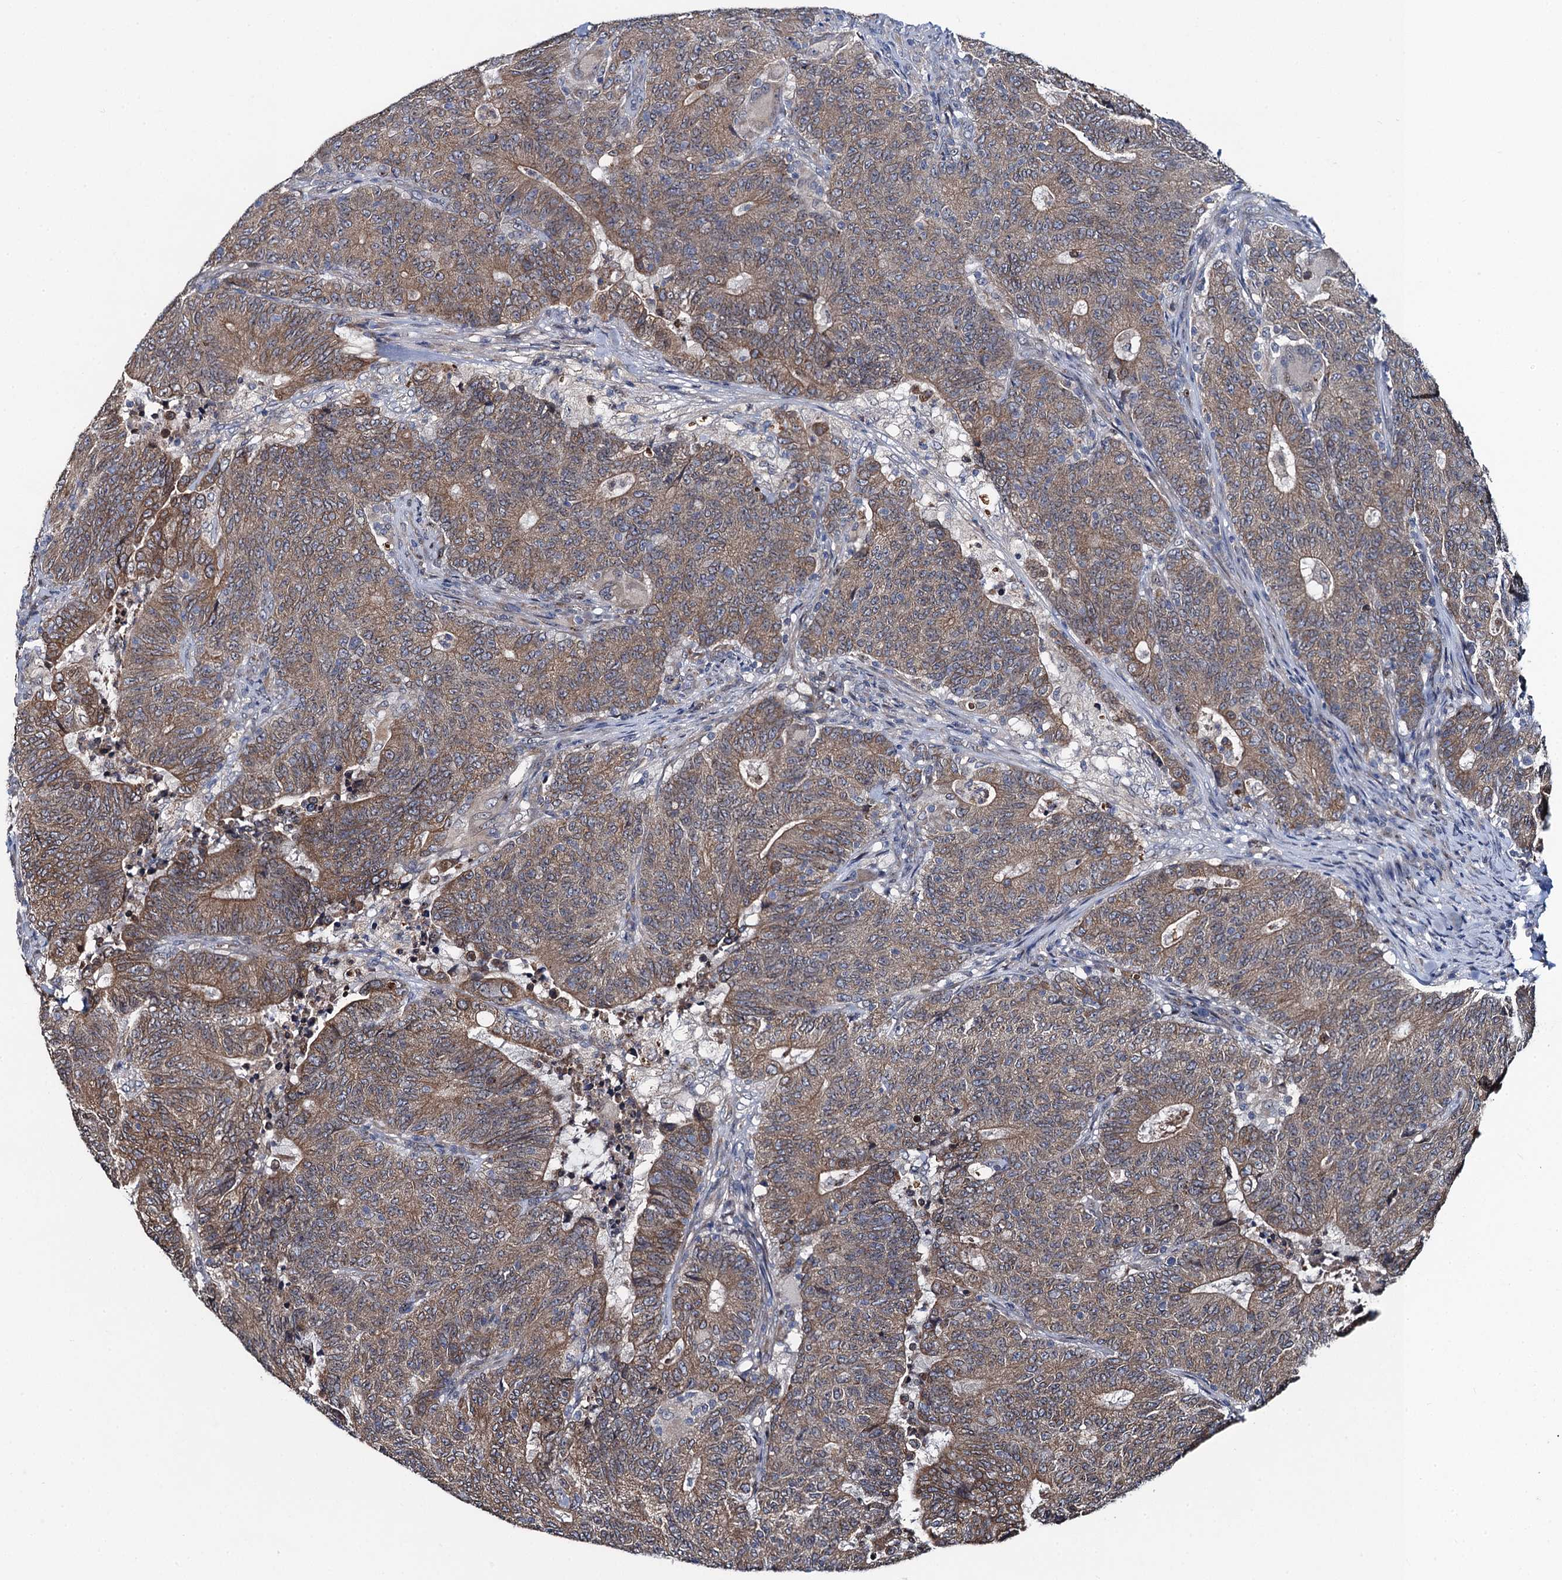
{"staining": {"intensity": "moderate", "quantity": ">75%", "location": "cytoplasmic/membranous"}, "tissue": "colorectal cancer", "cell_type": "Tumor cells", "image_type": "cancer", "snomed": [{"axis": "morphology", "description": "Adenocarcinoma, NOS"}, {"axis": "topography", "description": "Colon"}], "caption": "Human colorectal cancer (adenocarcinoma) stained with a protein marker shows moderate staining in tumor cells.", "gene": "EVX2", "patient": {"sex": "female", "age": 75}}